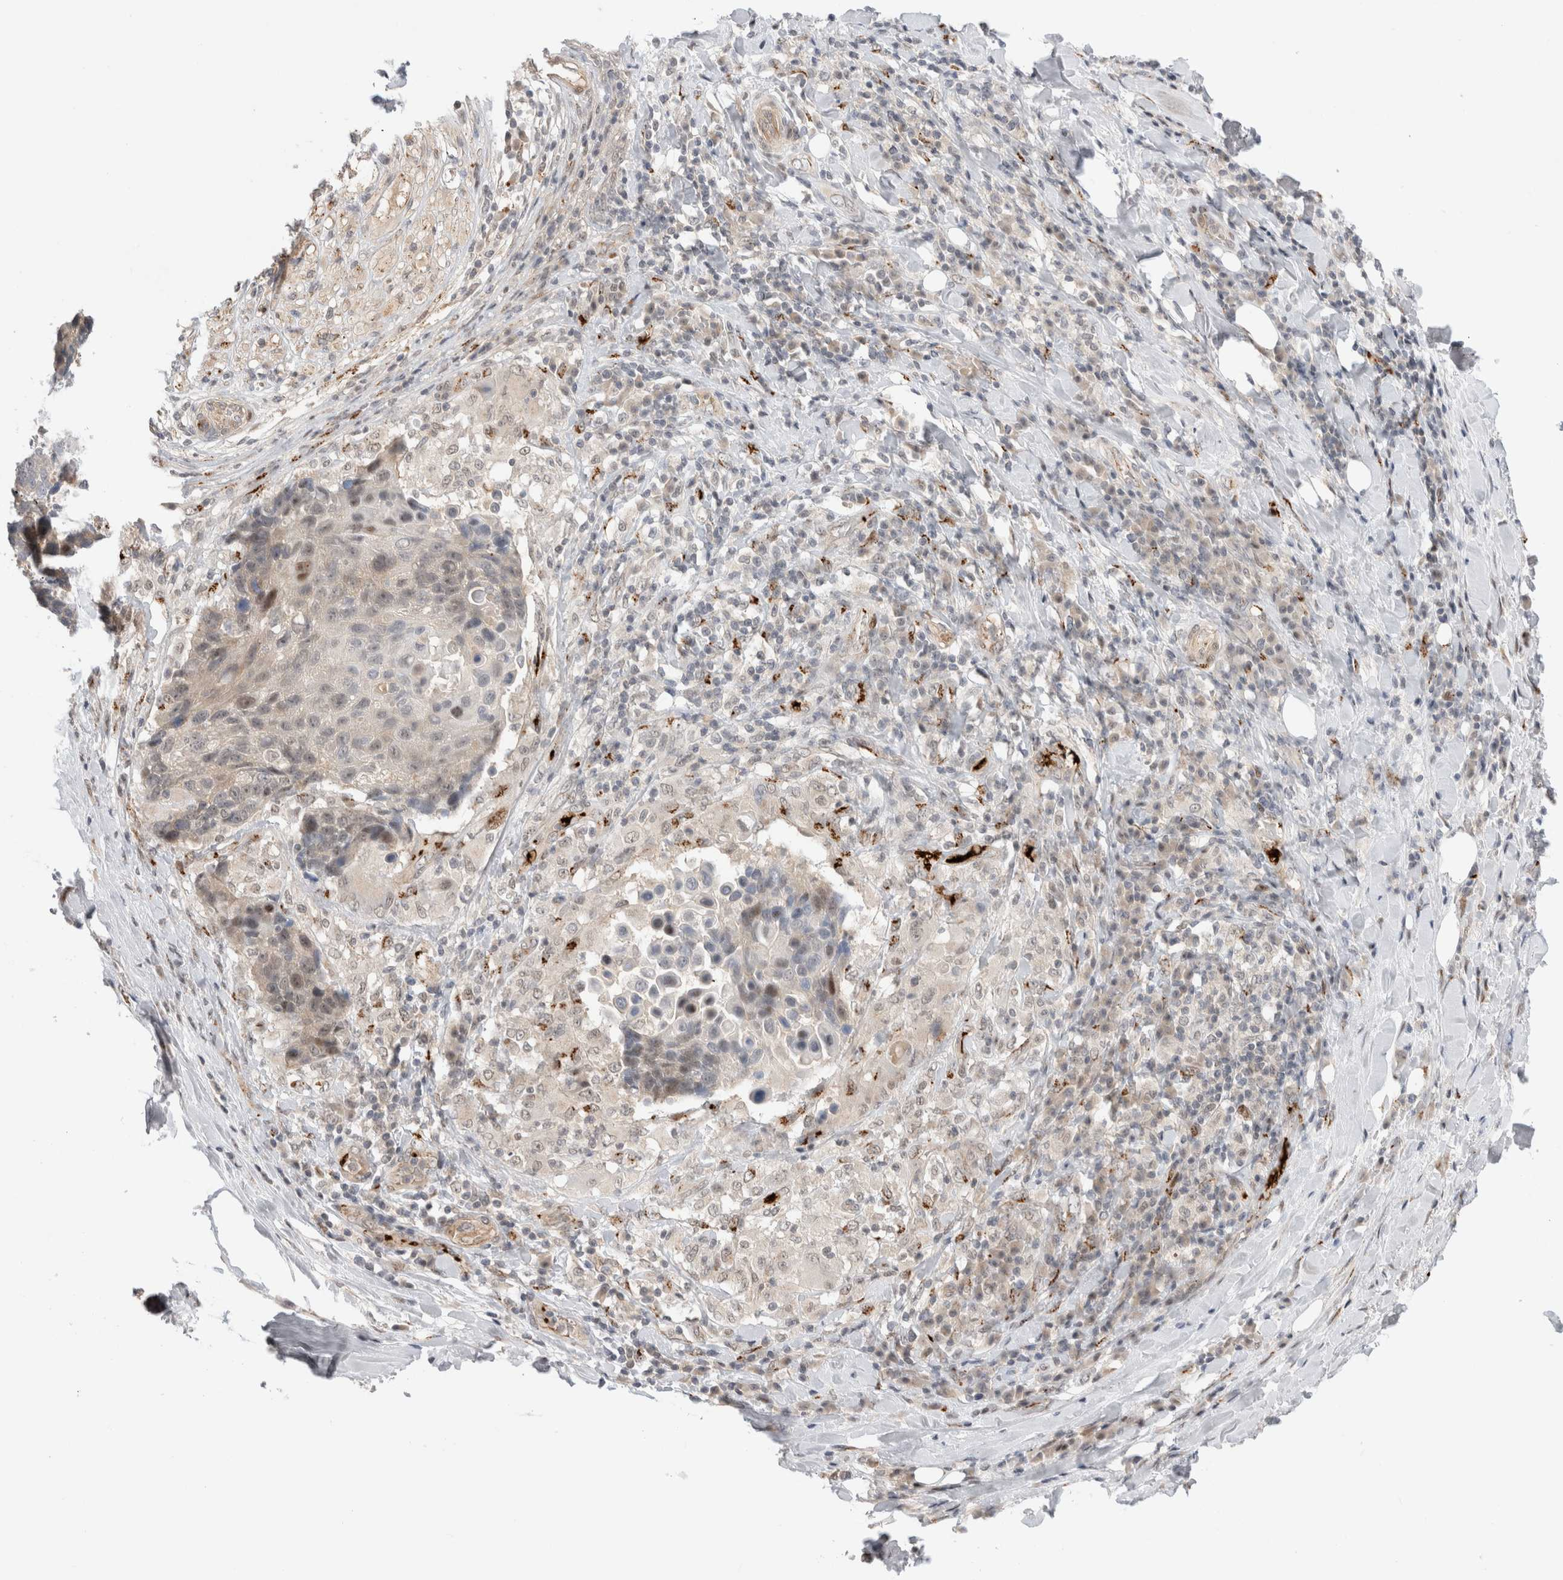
{"staining": {"intensity": "negative", "quantity": "none", "location": "none"}, "tissue": "lung cancer", "cell_type": "Tumor cells", "image_type": "cancer", "snomed": [{"axis": "morphology", "description": "Squamous cell carcinoma, NOS"}, {"axis": "topography", "description": "Lung"}], "caption": "Lung cancer was stained to show a protein in brown. There is no significant positivity in tumor cells.", "gene": "VPS28", "patient": {"sex": "male", "age": 66}}